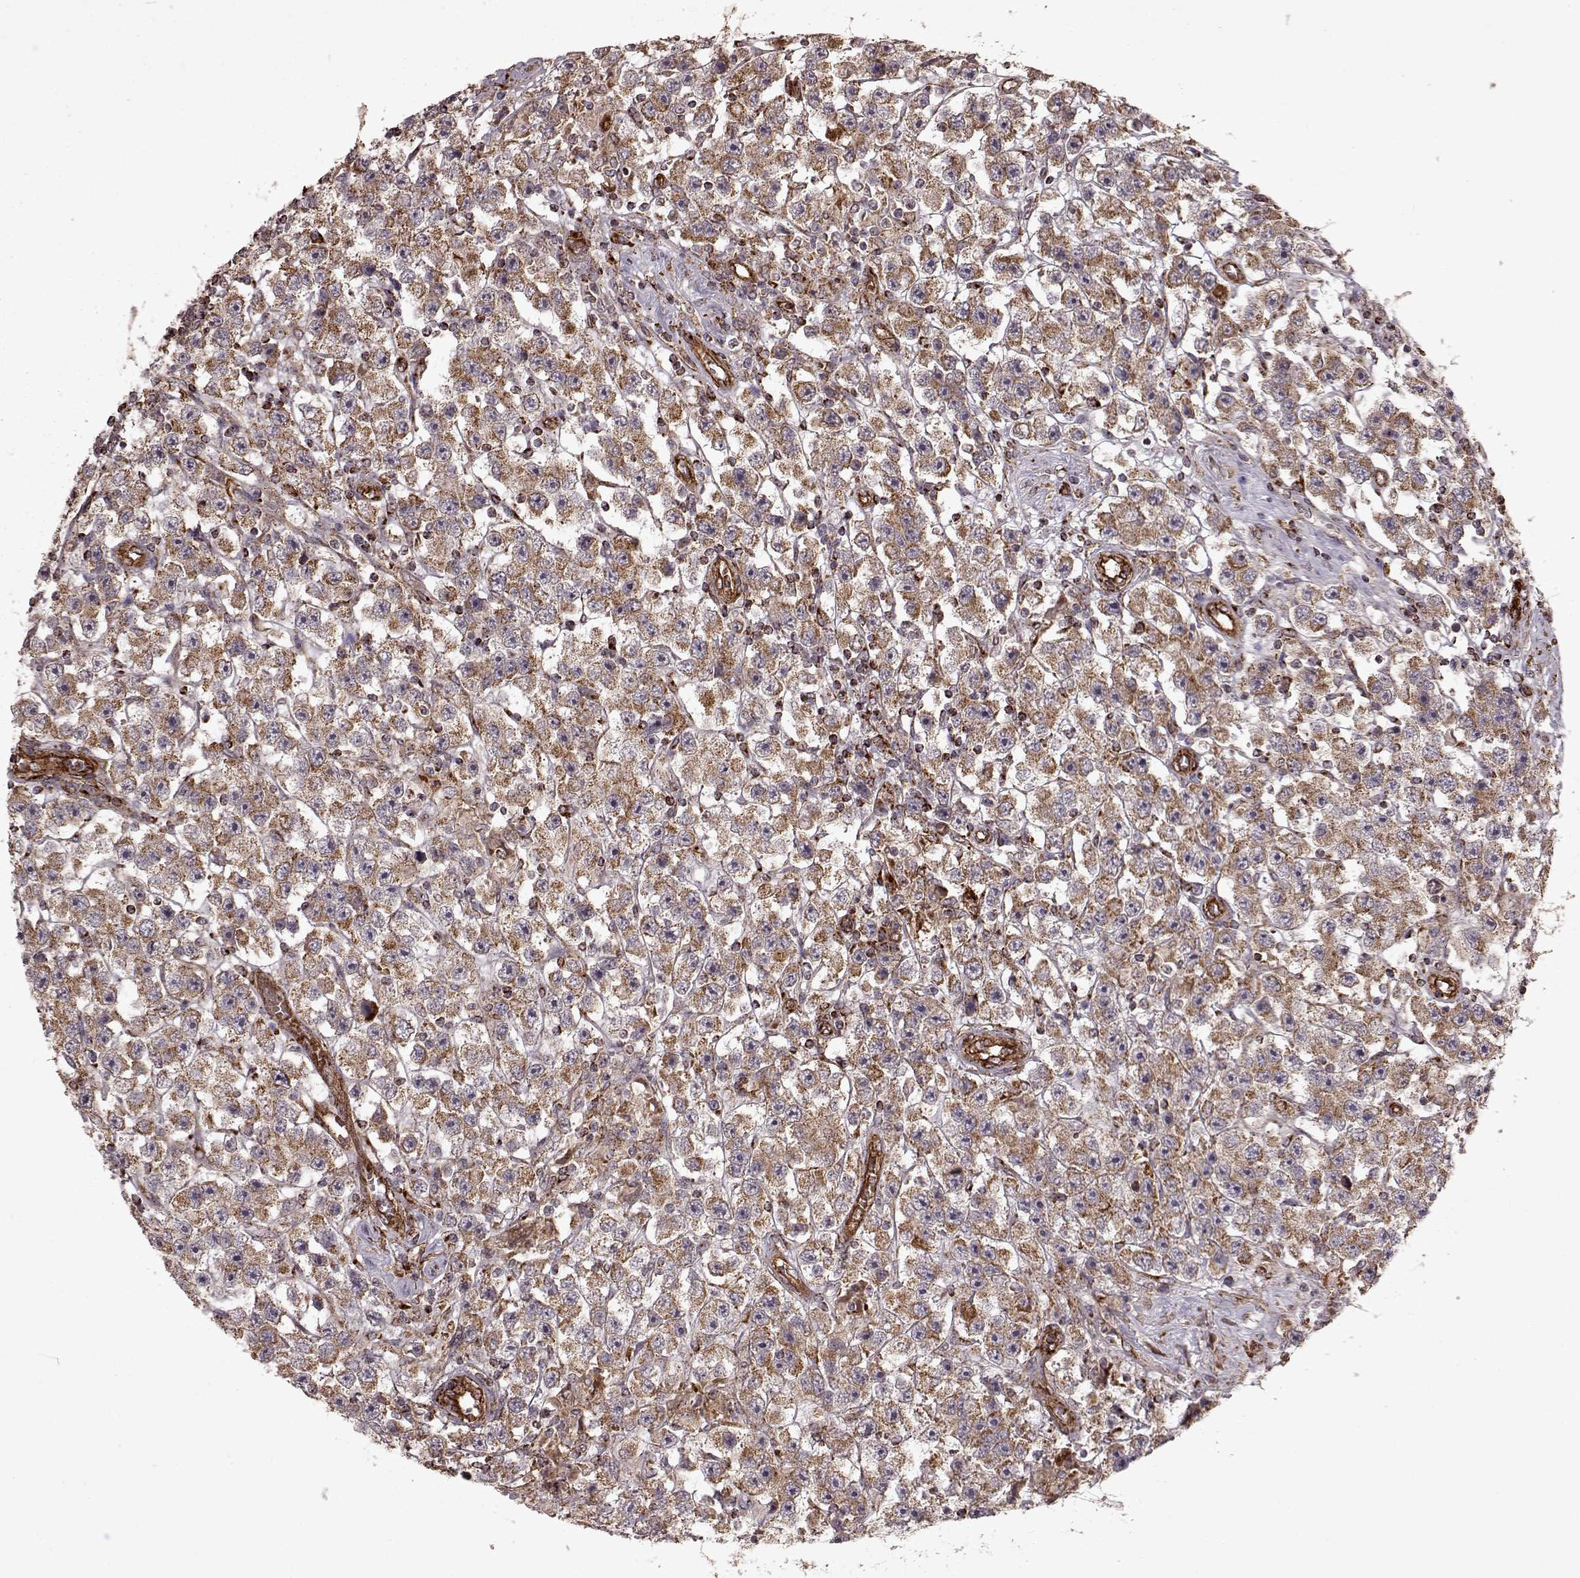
{"staining": {"intensity": "moderate", "quantity": ">75%", "location": "cytoplasmic/membranous"}, "tissue": "testis cancer", "cell_type": "Tumor cells", "image_type": "cancer", "snomed": [{"axis": "morphology", "description": "Seminoma, NOS"}, {"axis": "topography", "description": "Testis"}], "caption": "Human seminoma (testis) stained with a protein marker demonstrates moderate staining in tumor cells.", "gene": "FXN", "patient": {"sex": "male", "age": 45}}